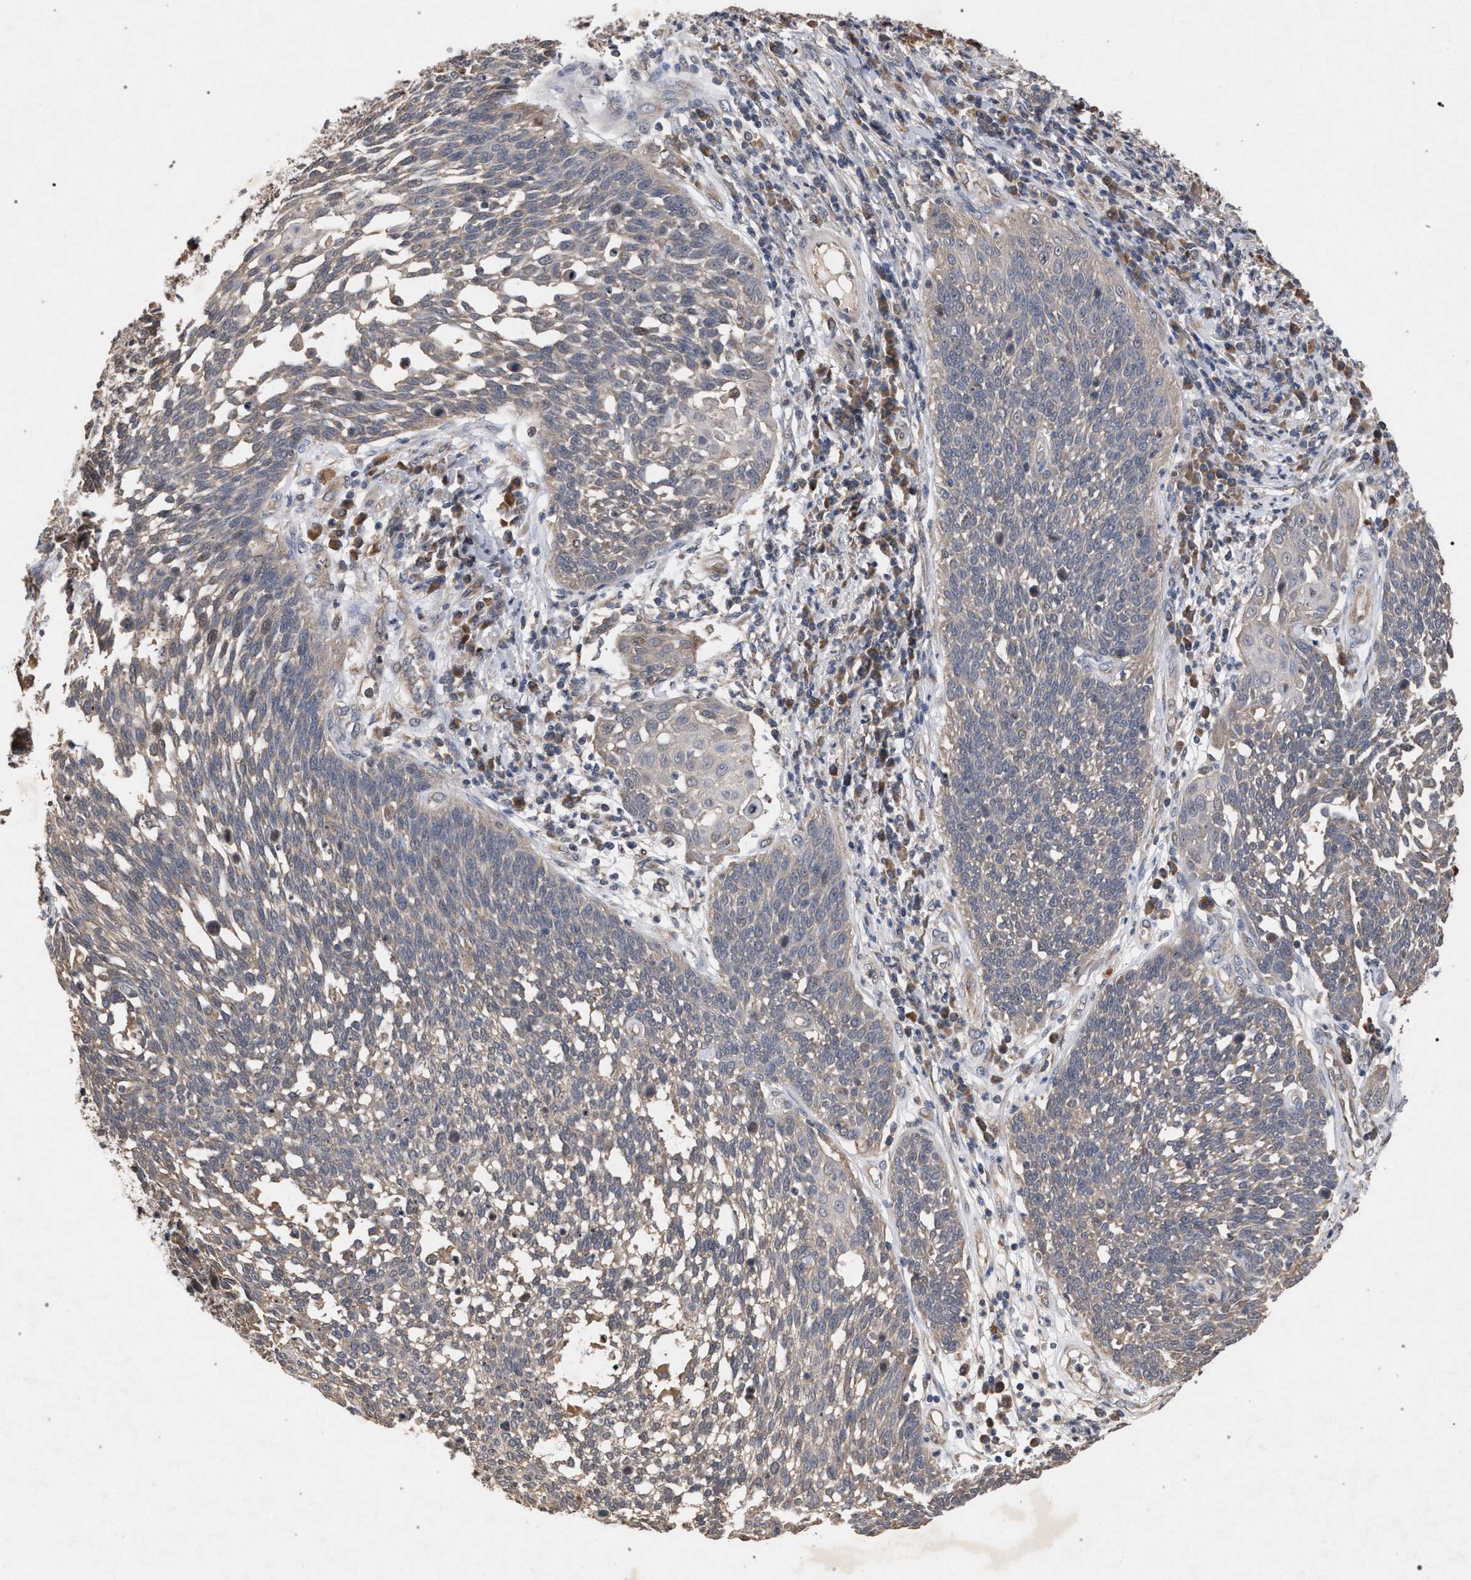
{"staining": {"intensity": "weak", "quantity": "<25%", "location": "cytoplasmic/membranous"}, "tissue": "cervical cancer", "cell_type": "Tumor cells", "image_type": "cancer", "snomed": [{"axis": "morphology", "description": "Squamous cell carcinoma, NOS"}, {"axis": "topography", "description": "Cervix"}], "caption": "IHC micrograph of neoplastic tissue: cervical squamous cell carcinoma stained with DAB exhibits no significant protein staining in tumor cells. The staining is performed using DAB (3,3'-diaminobenzidine) brown chromogen with nuclei counter-stained in using hematoxylin.", "gene": "SLC4A4", "patient": {"sex": "female", "age": 34}}